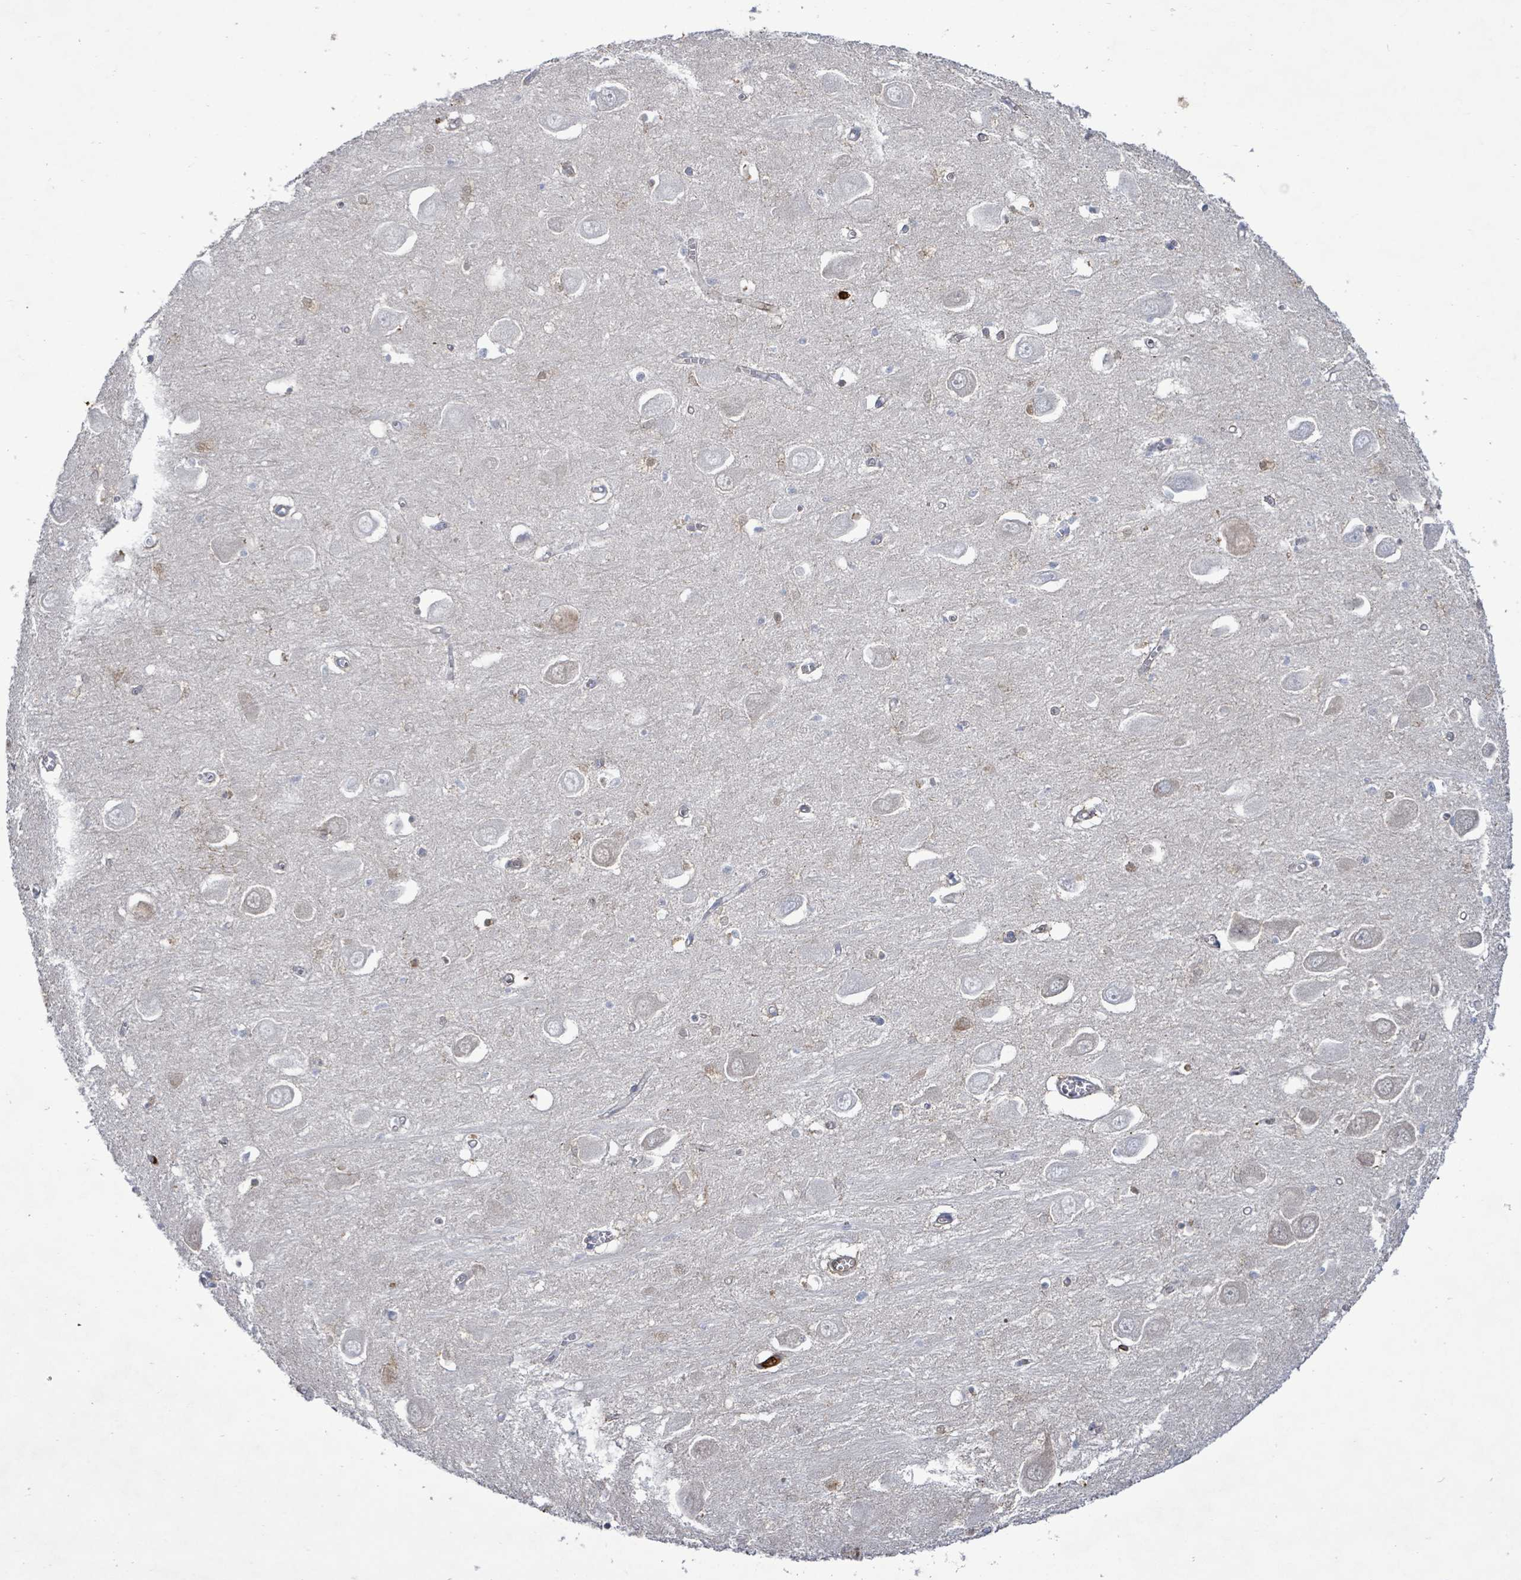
{"staining": {"intensity": "strong", "quantity": "<25%", "location": "cytoplasmic/membranous"}, "tissue": "hippocampus", "cell_type": "Glial cells", "image_type": "normal", "snomed": [{"axis": "morphology", "description": "Normal tissue, NOS"}, {"axis": "topography", "description": "Hippocampus"}], "caption": "Approximately <25% of glial cells in unremarkable hippocampus show strong cytoplasmic/membranous protein positivity as visualized by brown immunohistochemical staining.", "gene": "FAM210A", "patient": {"sex": "male", "age": 70}}